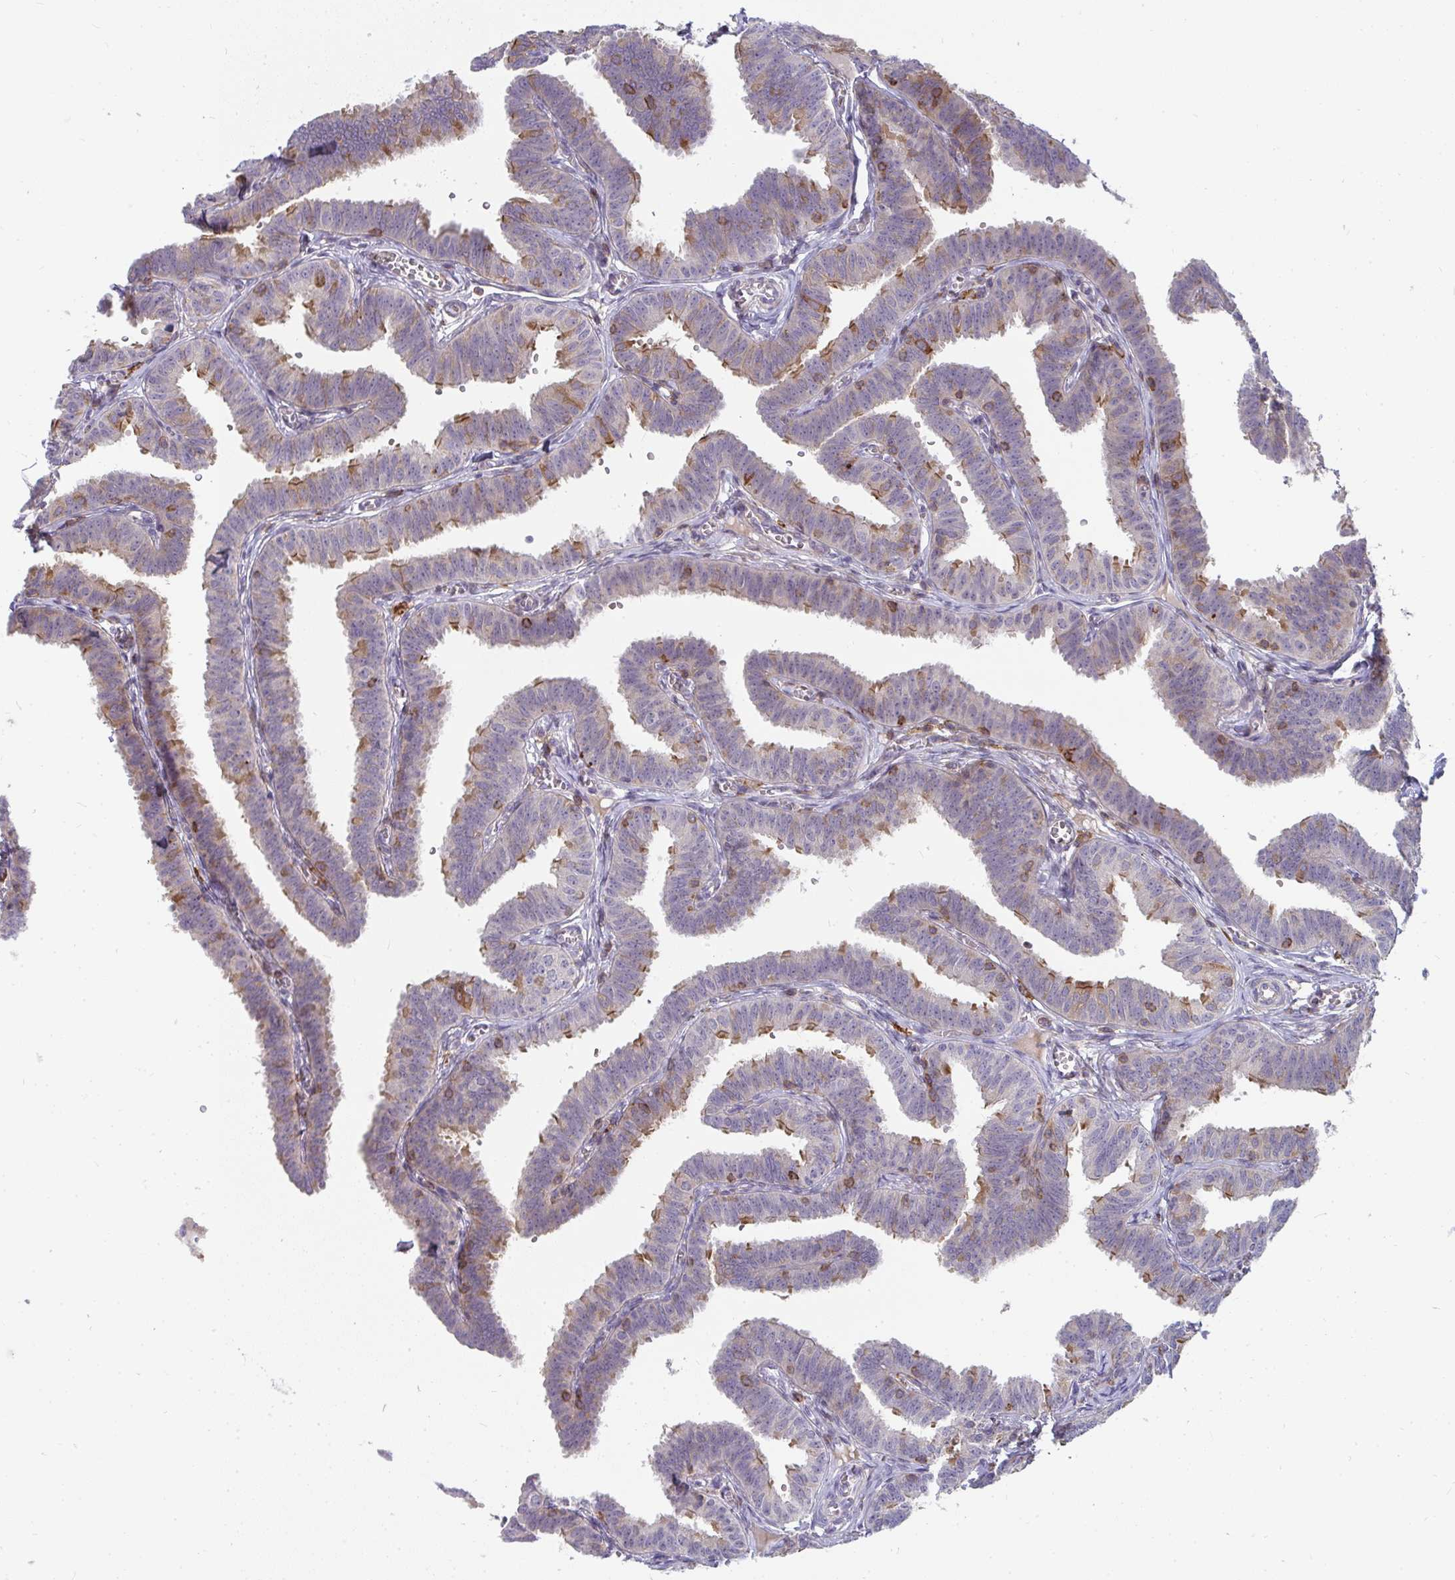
{"staining": {"intensity": "moderate", "quantity": "25%-75%", "location": "cytoplasmic/membranous"}, "tissue": "fallopian tube", "cell_type": "Glandular cells", "image_type": "normal", "snomed": [{"axis": "morphology", "description": "Normal tissue, NOS"}, {"axis": "topography", "description": "Fallopian tube"}], "caption": "The histopathology image reveals staining of benign fallopian tube, revealing moderate cytoplasmic/membranous protein staining (brown color) within glandular cells. (DAB (3,3'-diaminobenzidine) IHC, brown staining for protein, blue staining for nuclei).", "gene": "CSF3R", "patient": {"sex": "female", "age": 25}}